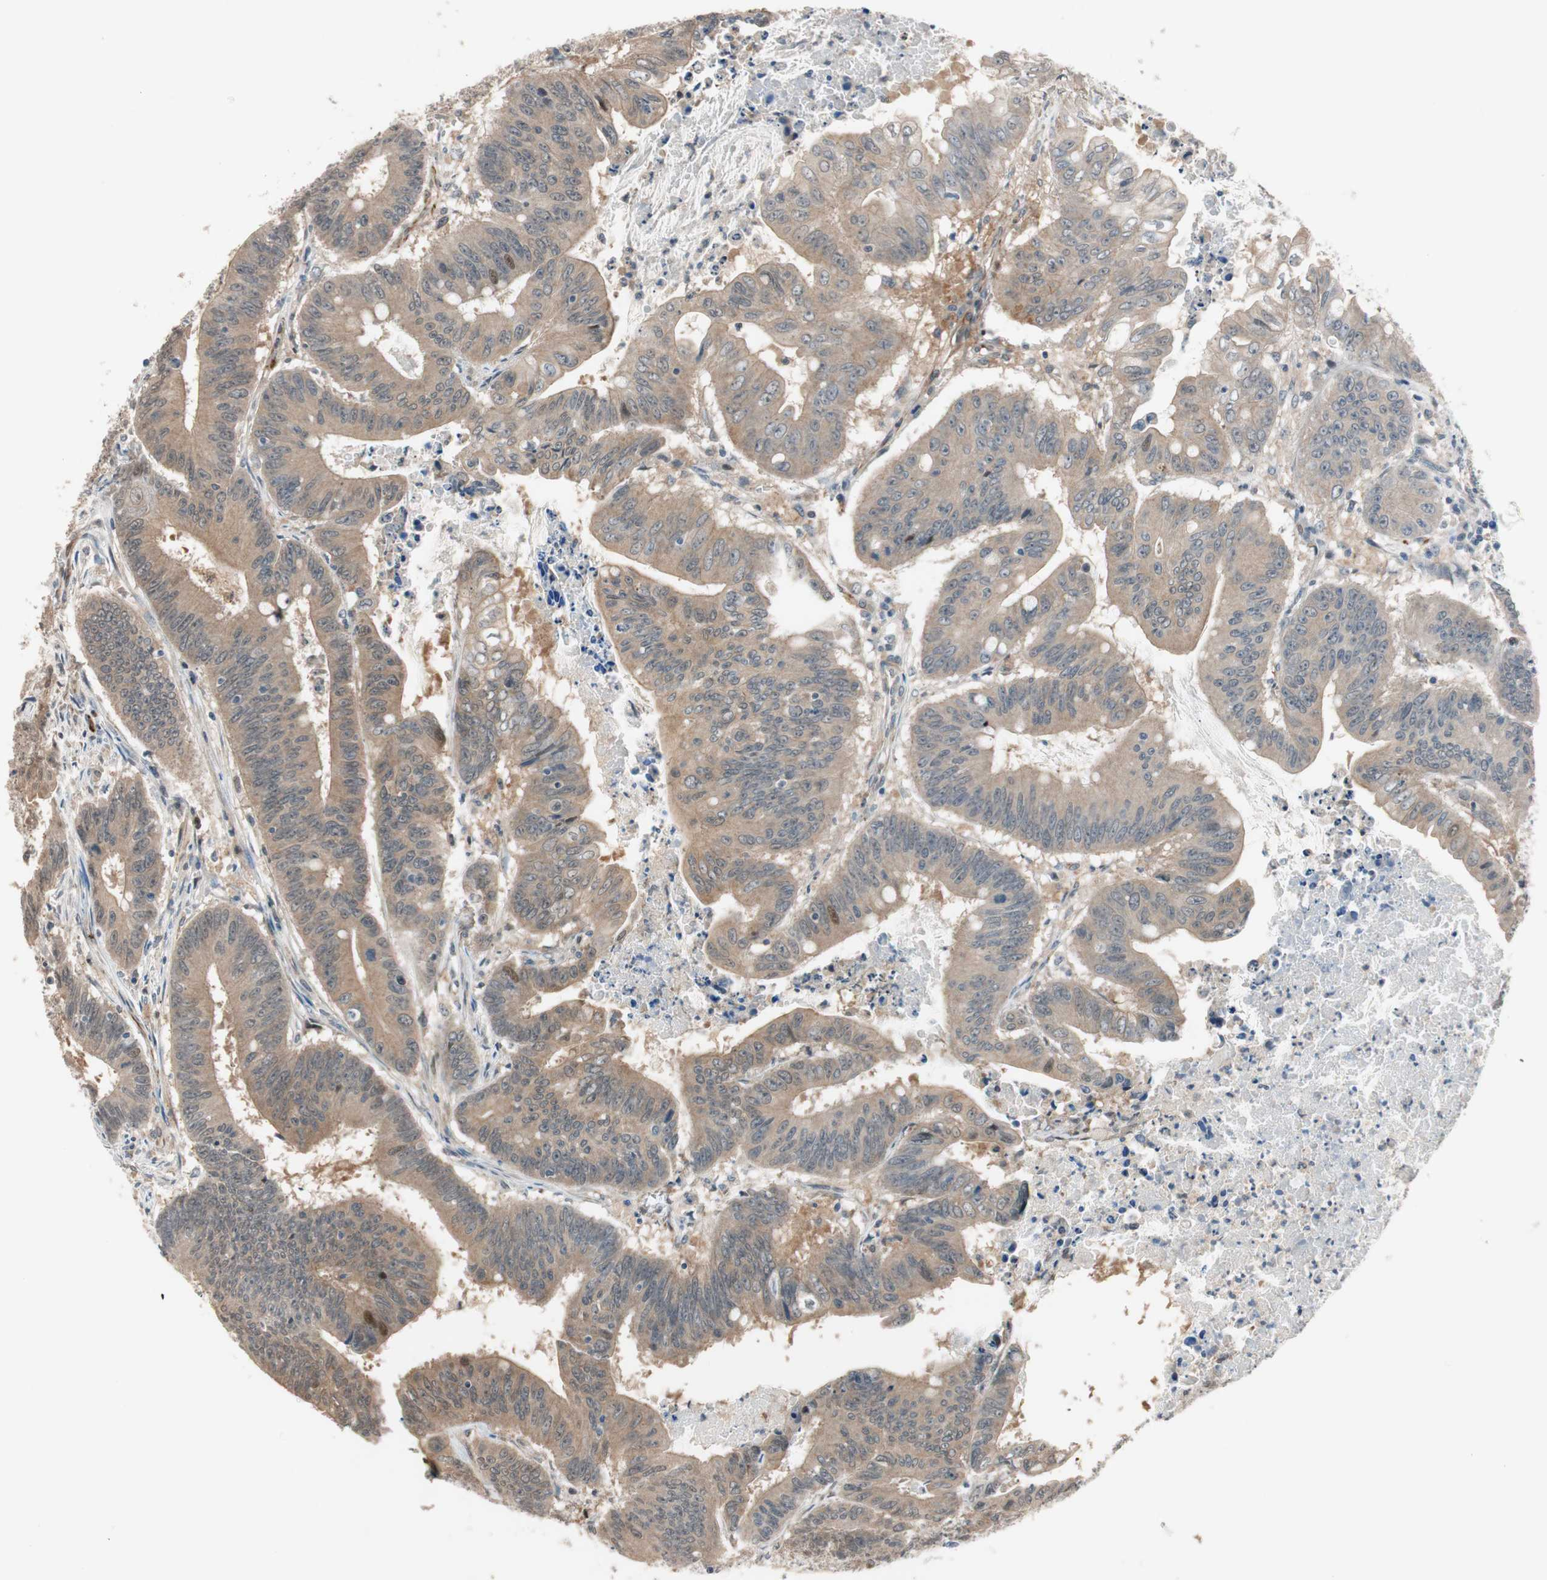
{"staining": {"intensity": "weak", "quantity": ">75%", "location": "cytoplasmic/membranous"}, "tissue": "colorectal cancer", "cell_type": "Tumor cells", "image_type": "cancer", "snomed": [{"axis": "morphology", "description": "Adenocarcinoma, NOS"}, {"axis": "topography", "description": "Colon"}], "caption": "Human adenocarcinoma (colorectal) stained with a protein marker displays weak staining in tumor cells.", "gene": "PIK3R3", "patient": {"sex": "male", "age": 45}}